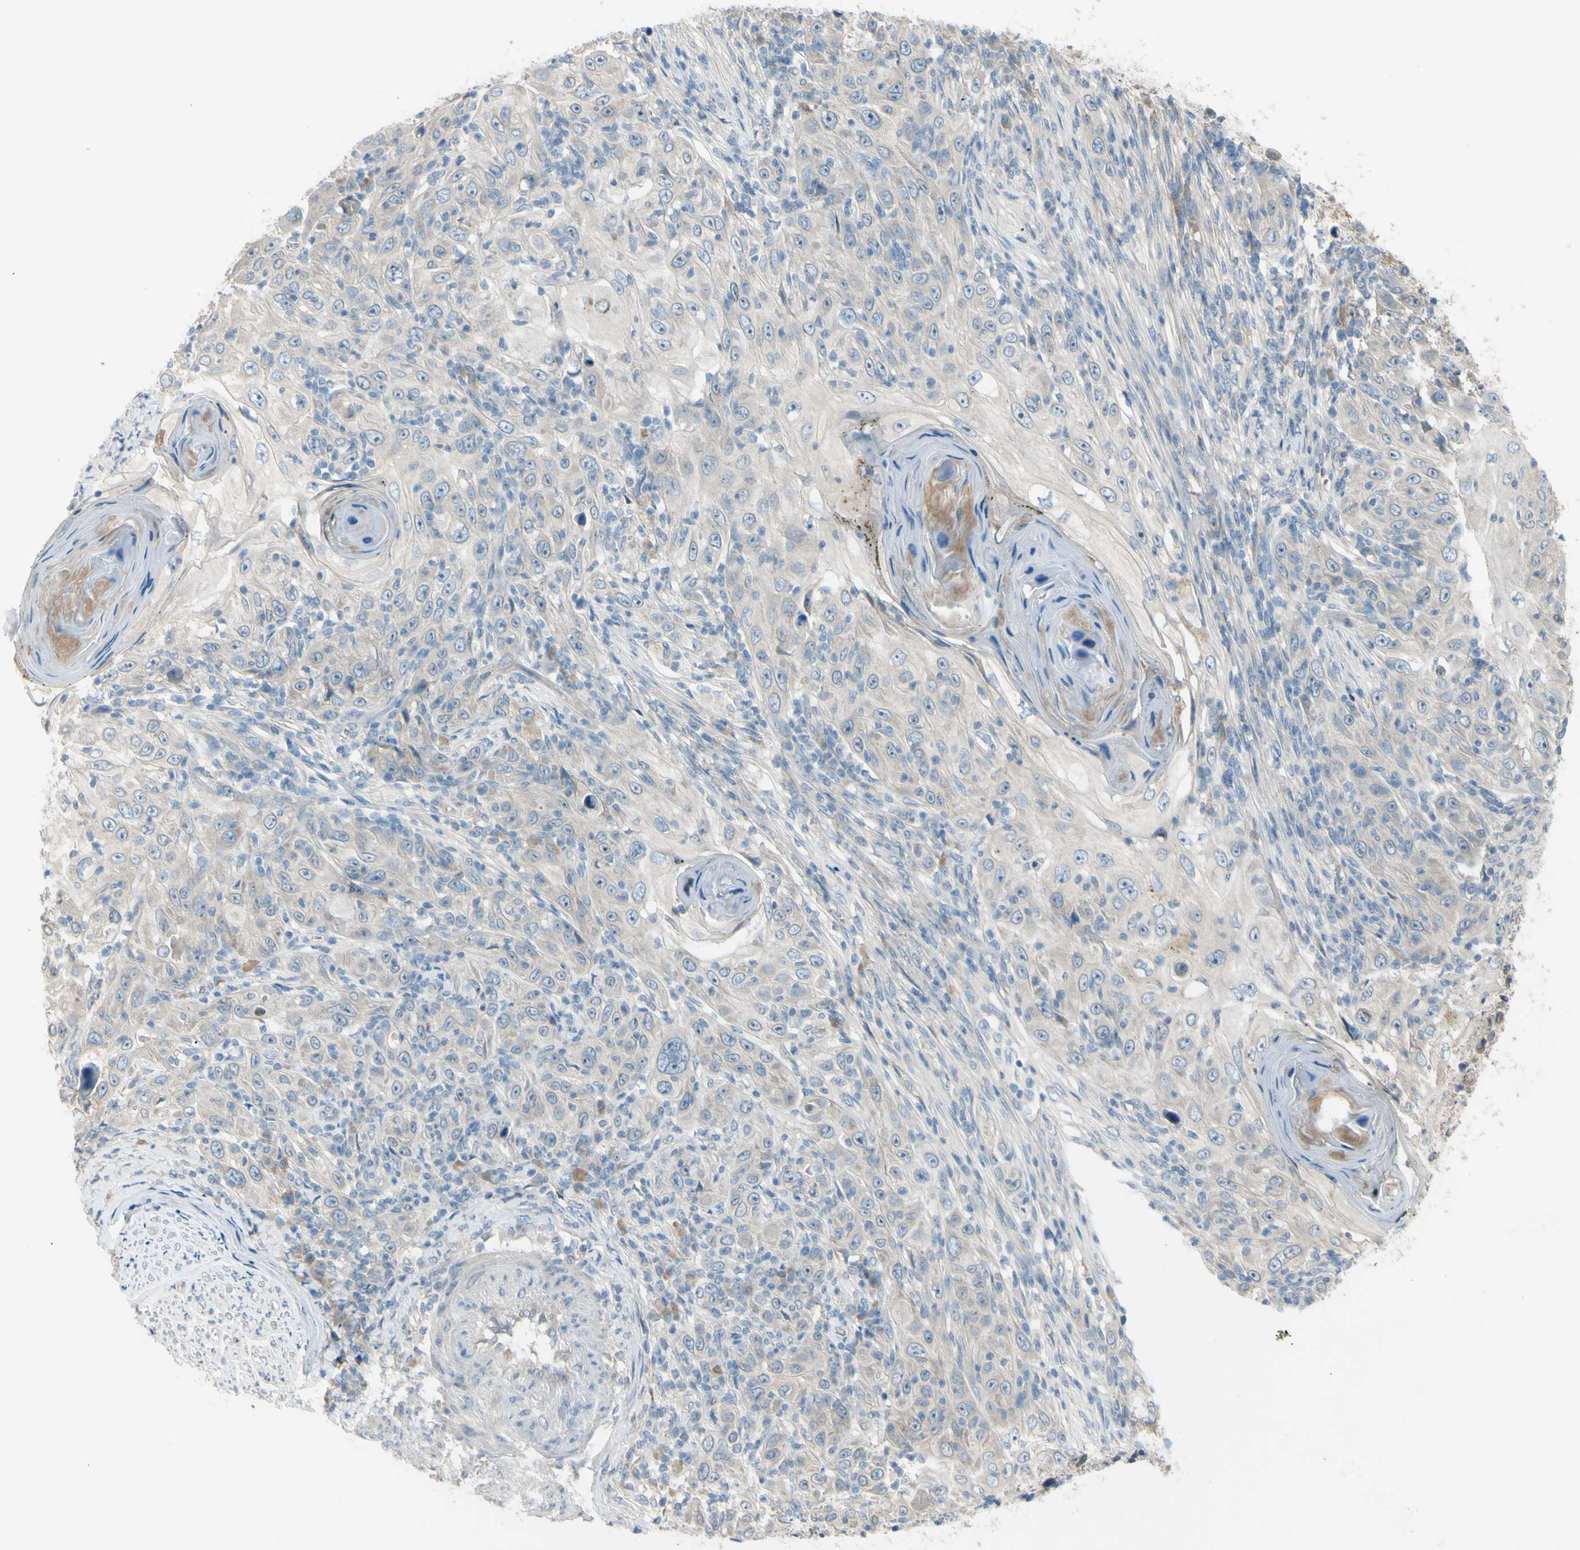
{"staining": {"intensity": "weak", "quantity": "<25%", "location": "cytoplasmic/membranous"}, "tissue": "skin cancer", "cell_type": "Tumor cells", "image_type": "cancer", "snomed": [{"axis": "morphology", "description": "Squamous cell carcinoma, NOS"}, {"axis": "topography", "description": "Skin"}], "caption": "Skin cancer was stained to show a protein in brown. There is no significant positivity in tumor cells. (Brightfield microscopy of DAB IHC at high magnification).", "gene": "ATRN", "patient": {"sex": "female", "age": 88}}